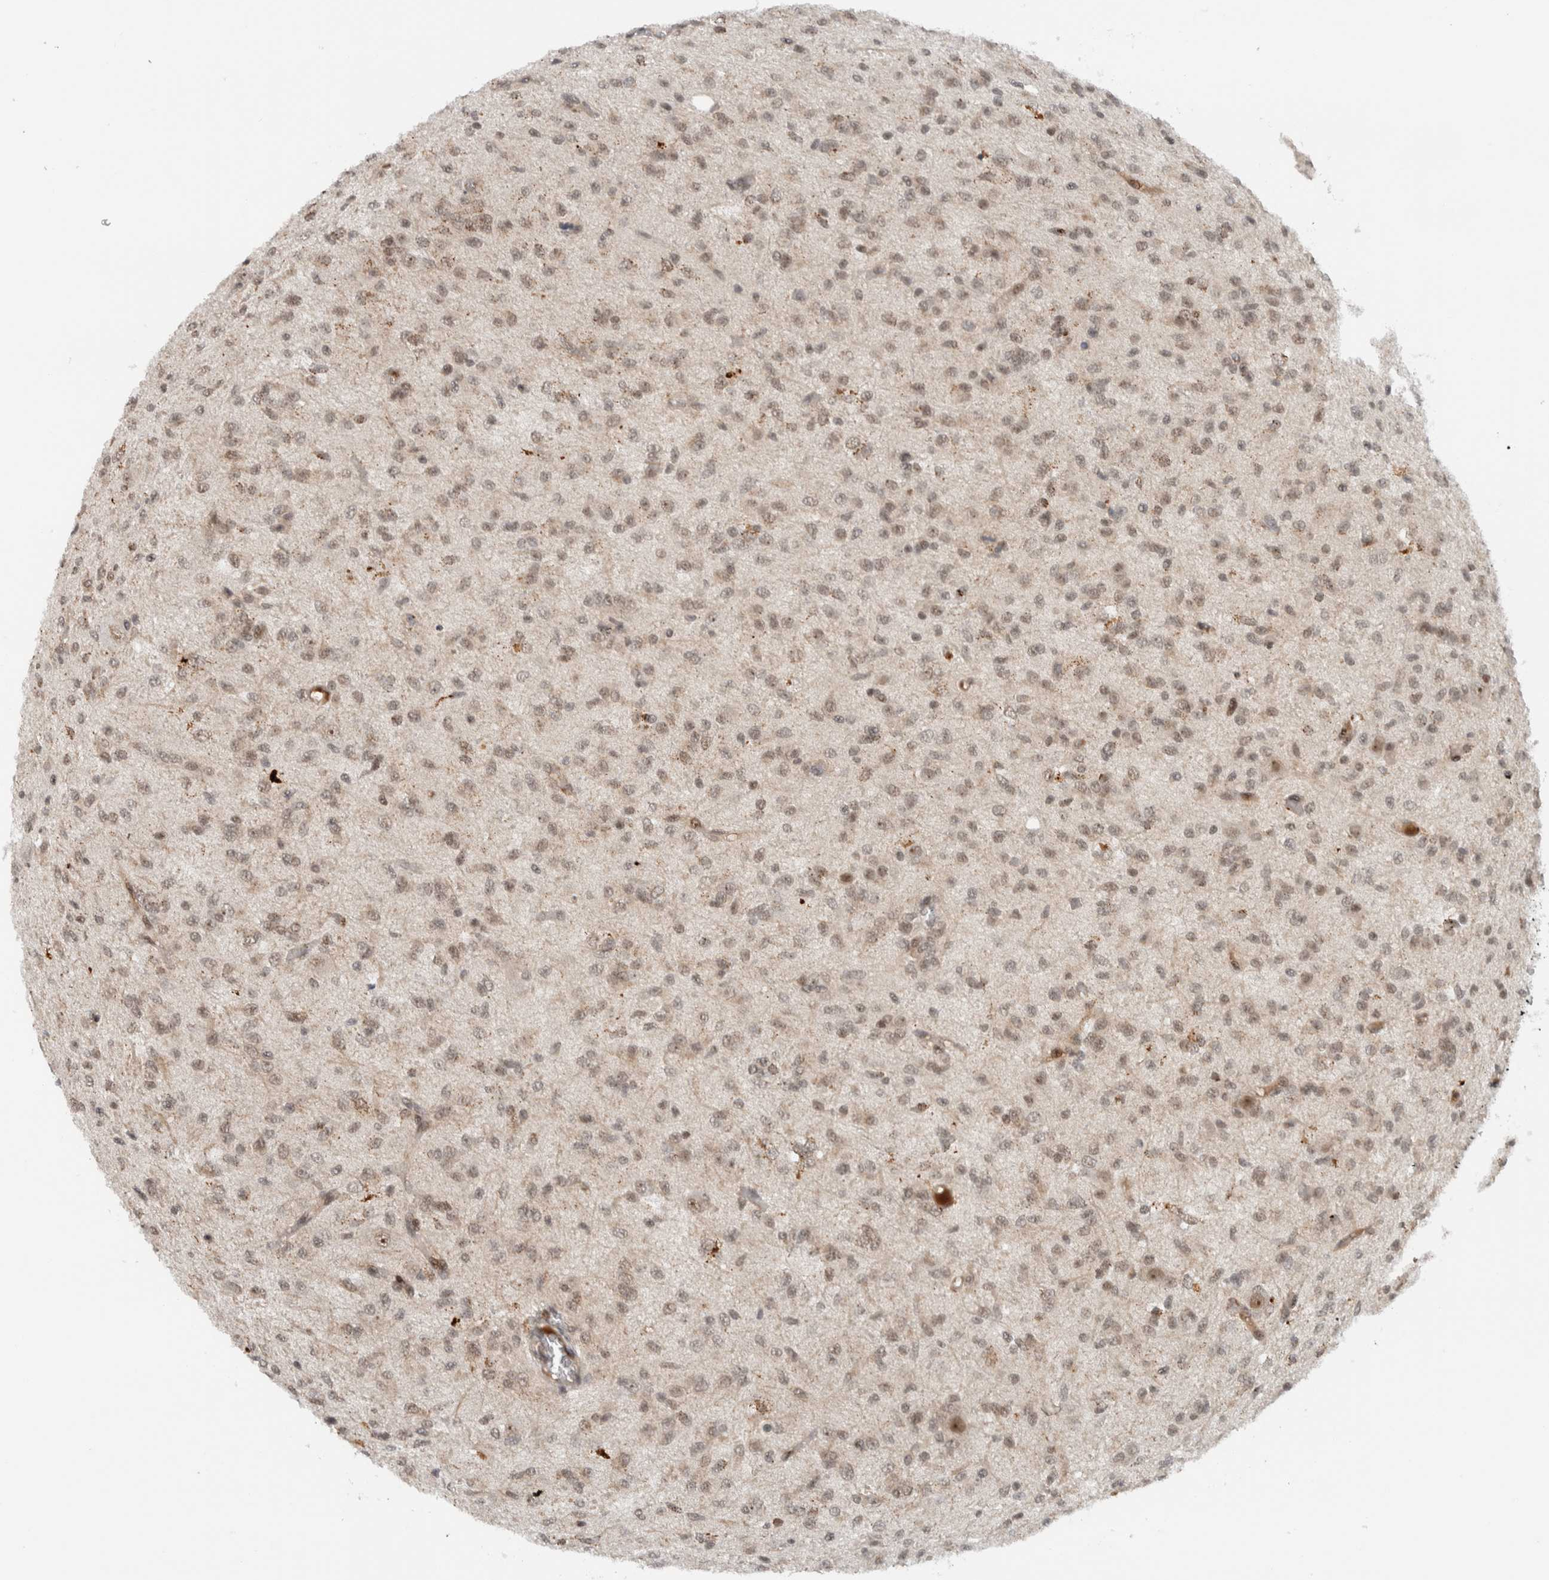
{"staining": {"intensity": "weak", "quantity": ">75%", "location": "nuclear"}, "tissue": "glioma", "cell_type": "Tumor cells", "image_type": "cancer", "snomed": [{"axis": "morphology", "description": "Glioma, malignant, High grade"}, {"axis": "topography", "description": "Brain"}], "caption": "A low amount of weak nuclear expression is identified in about >75% of tumor cells in malignant glioma (high-grade) tissue. (IHC, brightfield microscopy, high magnification).", "gene": "ZFP91", "patient": {"sex": "female", "age": 59}}